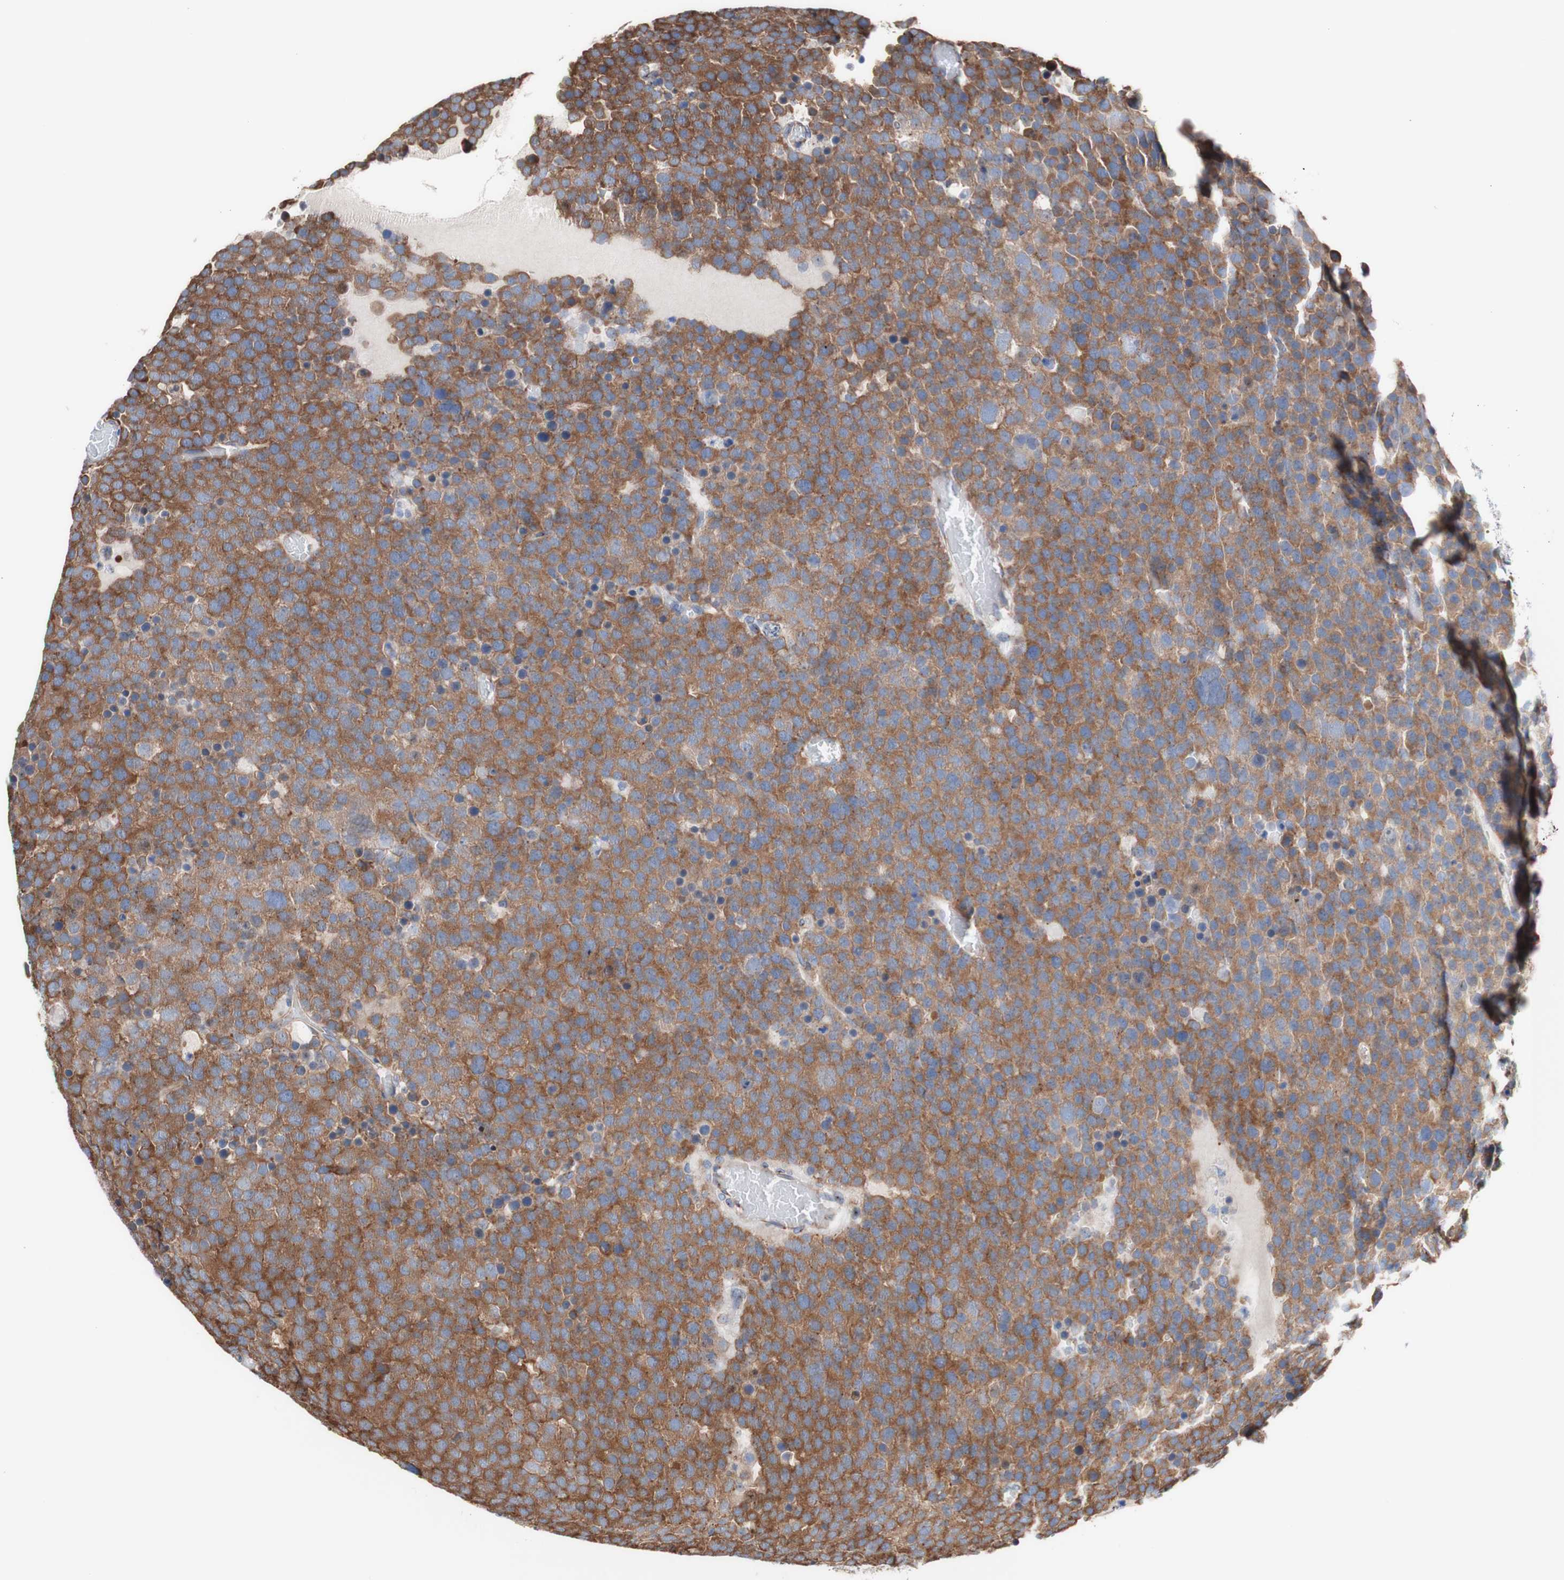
{"staining": {"intensity": "moderate", "quantity": ">75%", "location": "cytoplasmic/membranous"}, "tissue": "testis cancer", "cell_type": "Tumor cells", "image_type": "cancer", "snomed": [{"axis": "morphology", "description": "Seminoma, NOS"}, {"axis": "topography", "description": "Testis"}], "caption": "Testis cancer stained for a protein demonstrates moderate cytoplasmic/membranous positivity in tumor cells. (DAB = brown stain, brightfield microscopy at high magnification).", "gene": "LRIG3", "patient": {"sex": "male", "age": 71}}